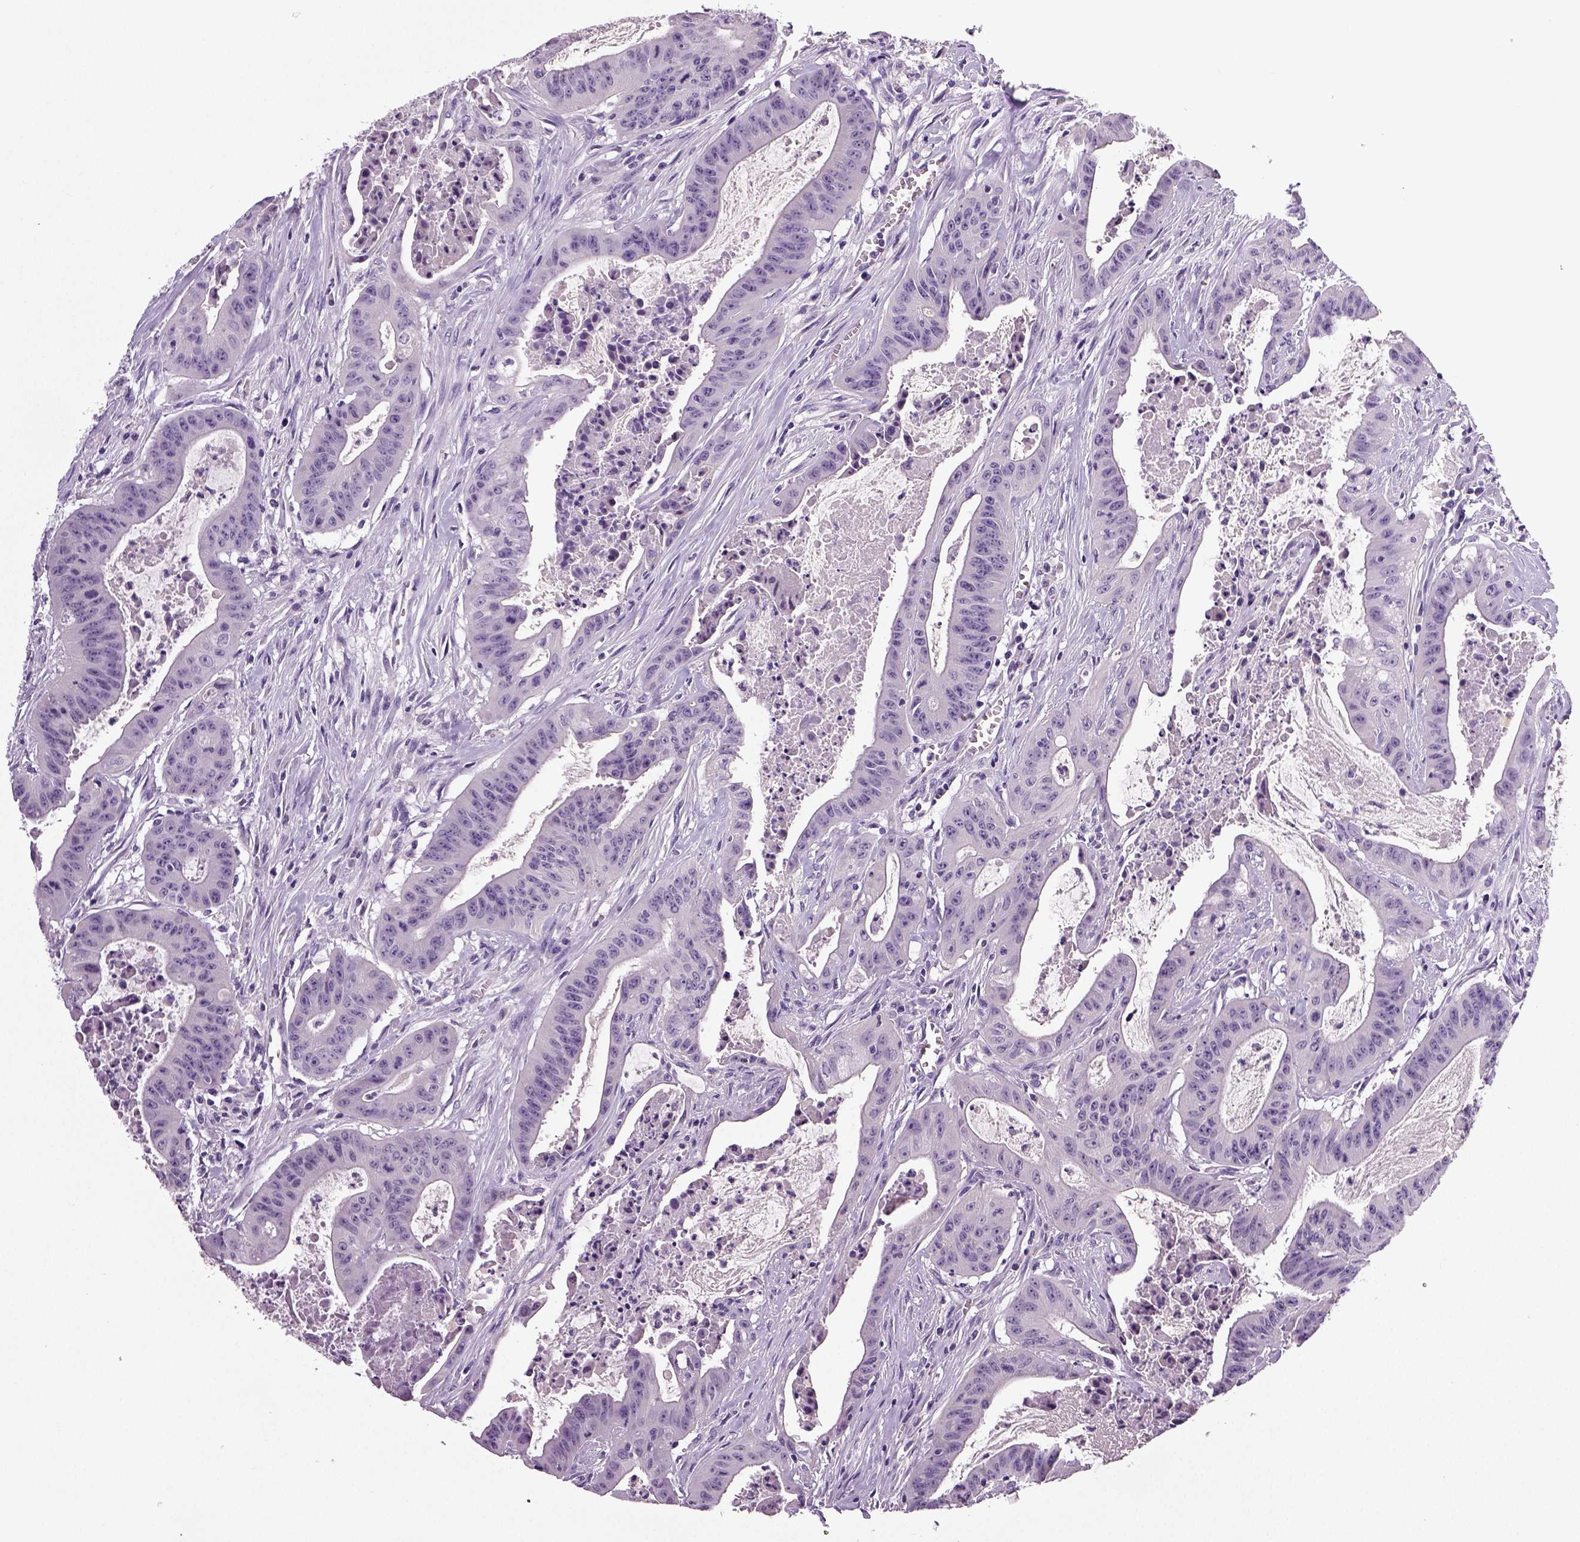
{"staining": {"intensity": "negative", "quantity": "none", "location": "none"}, "tissue": "colorectal cancer", "cell_type": "Tumor cells", "image_type": "cancer", "snomed": [{"axis": "morphology", "description": "Adenocarcinoma, NOS"}, {"axis": "topography", "description": "Colon"}], "caption": "This is an IHC photomicrograph of human adenocarcinoma (colorectal). There is no positivity in tumor cells.", "gene": "NECAB2", "patient": {"sex": "male", "age": 33}}